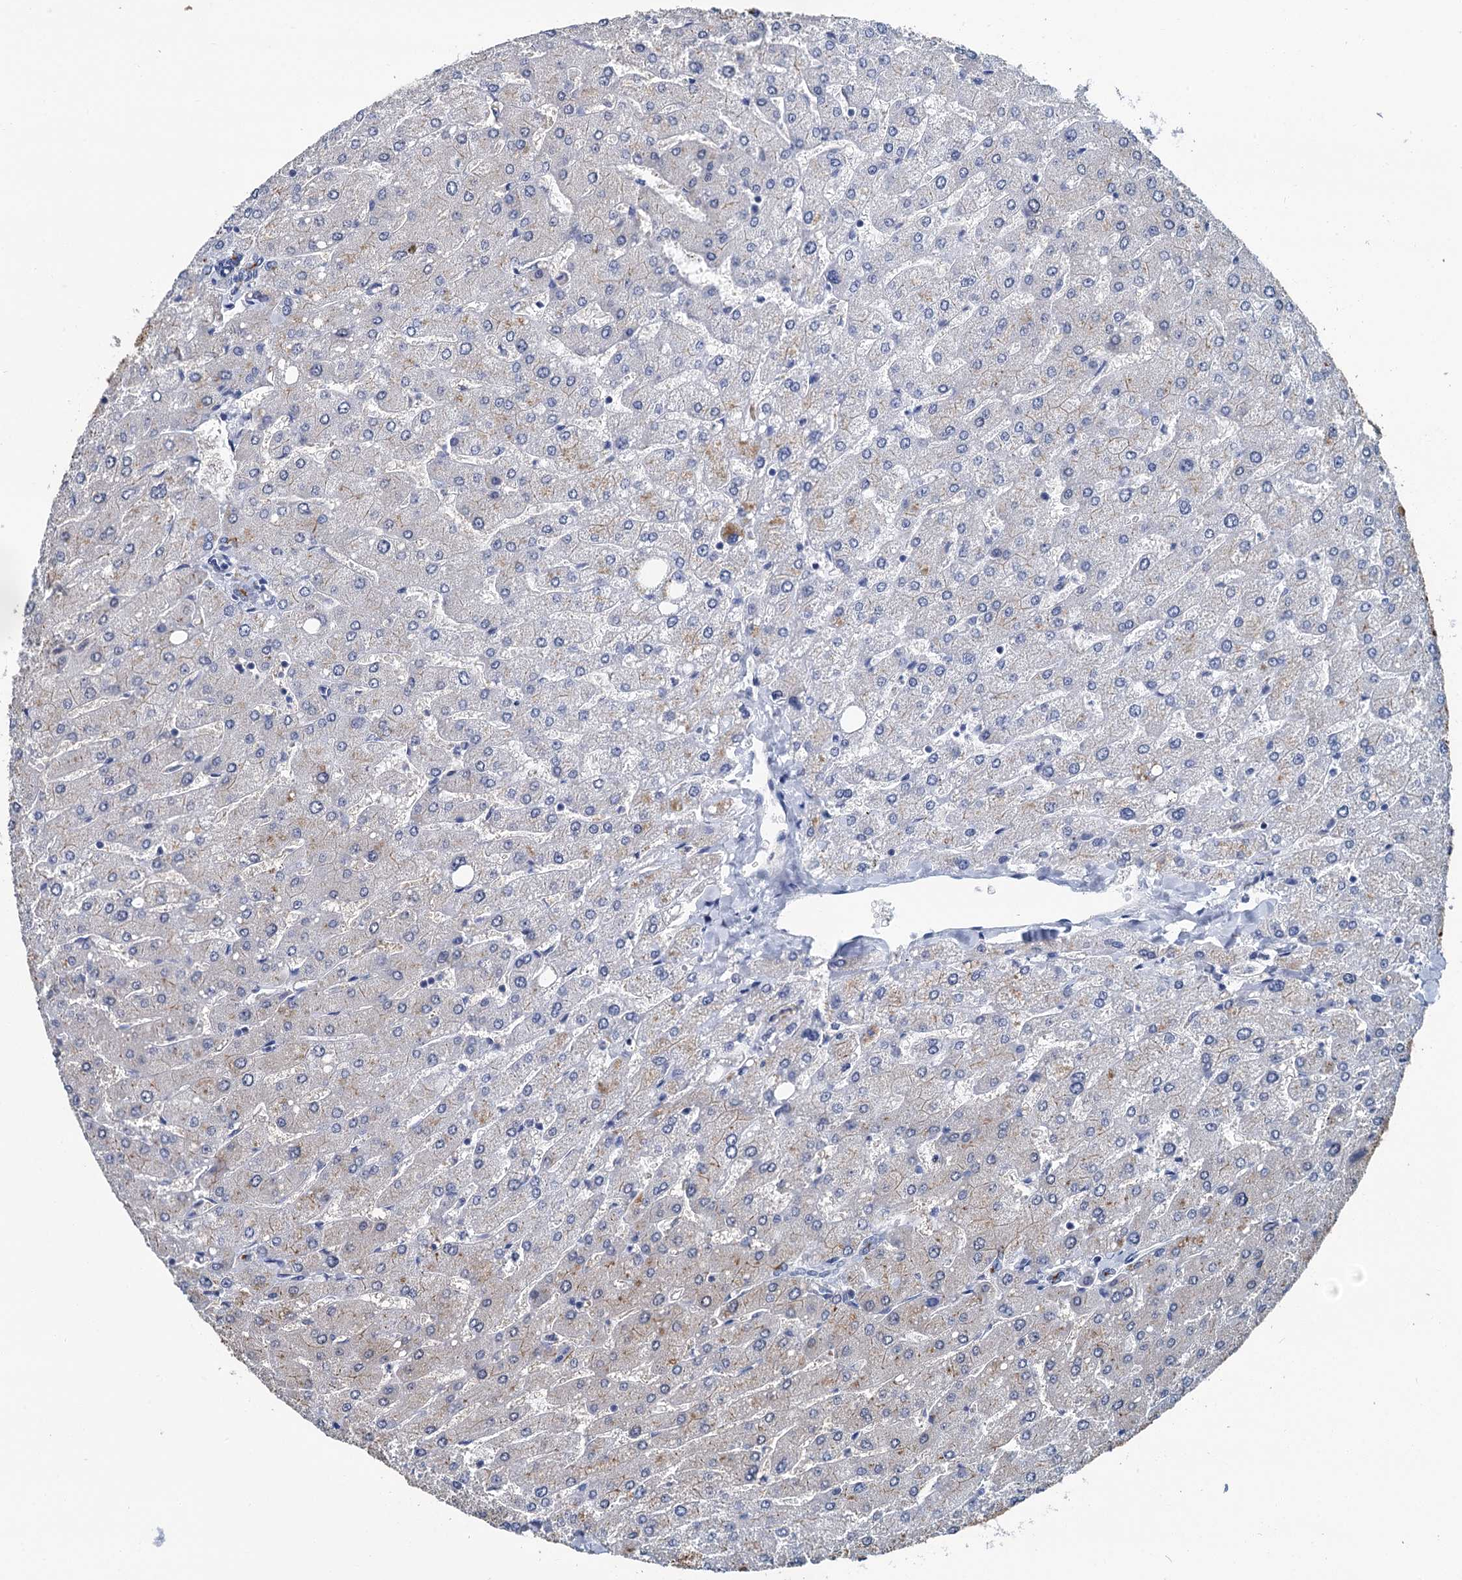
{"staining": {"intensity": "negative", "quantity": "none", "location": "none"}, "tissue": "liver", "cell_type": "Cholangiocytes", "image_type": "normal", "snomed": [{"axis": "morphology", "description": "Normal tissue, NOS"}, {"axis": "topography", "description": "Liver"}], "caption": "Immunohistochemistry micrograph of benign liver: liver stained with DAB reveals no significant protein staining in cholangiocytes.", "gene": "MIOX", "patient": {"sex": "male", "age": 55}}